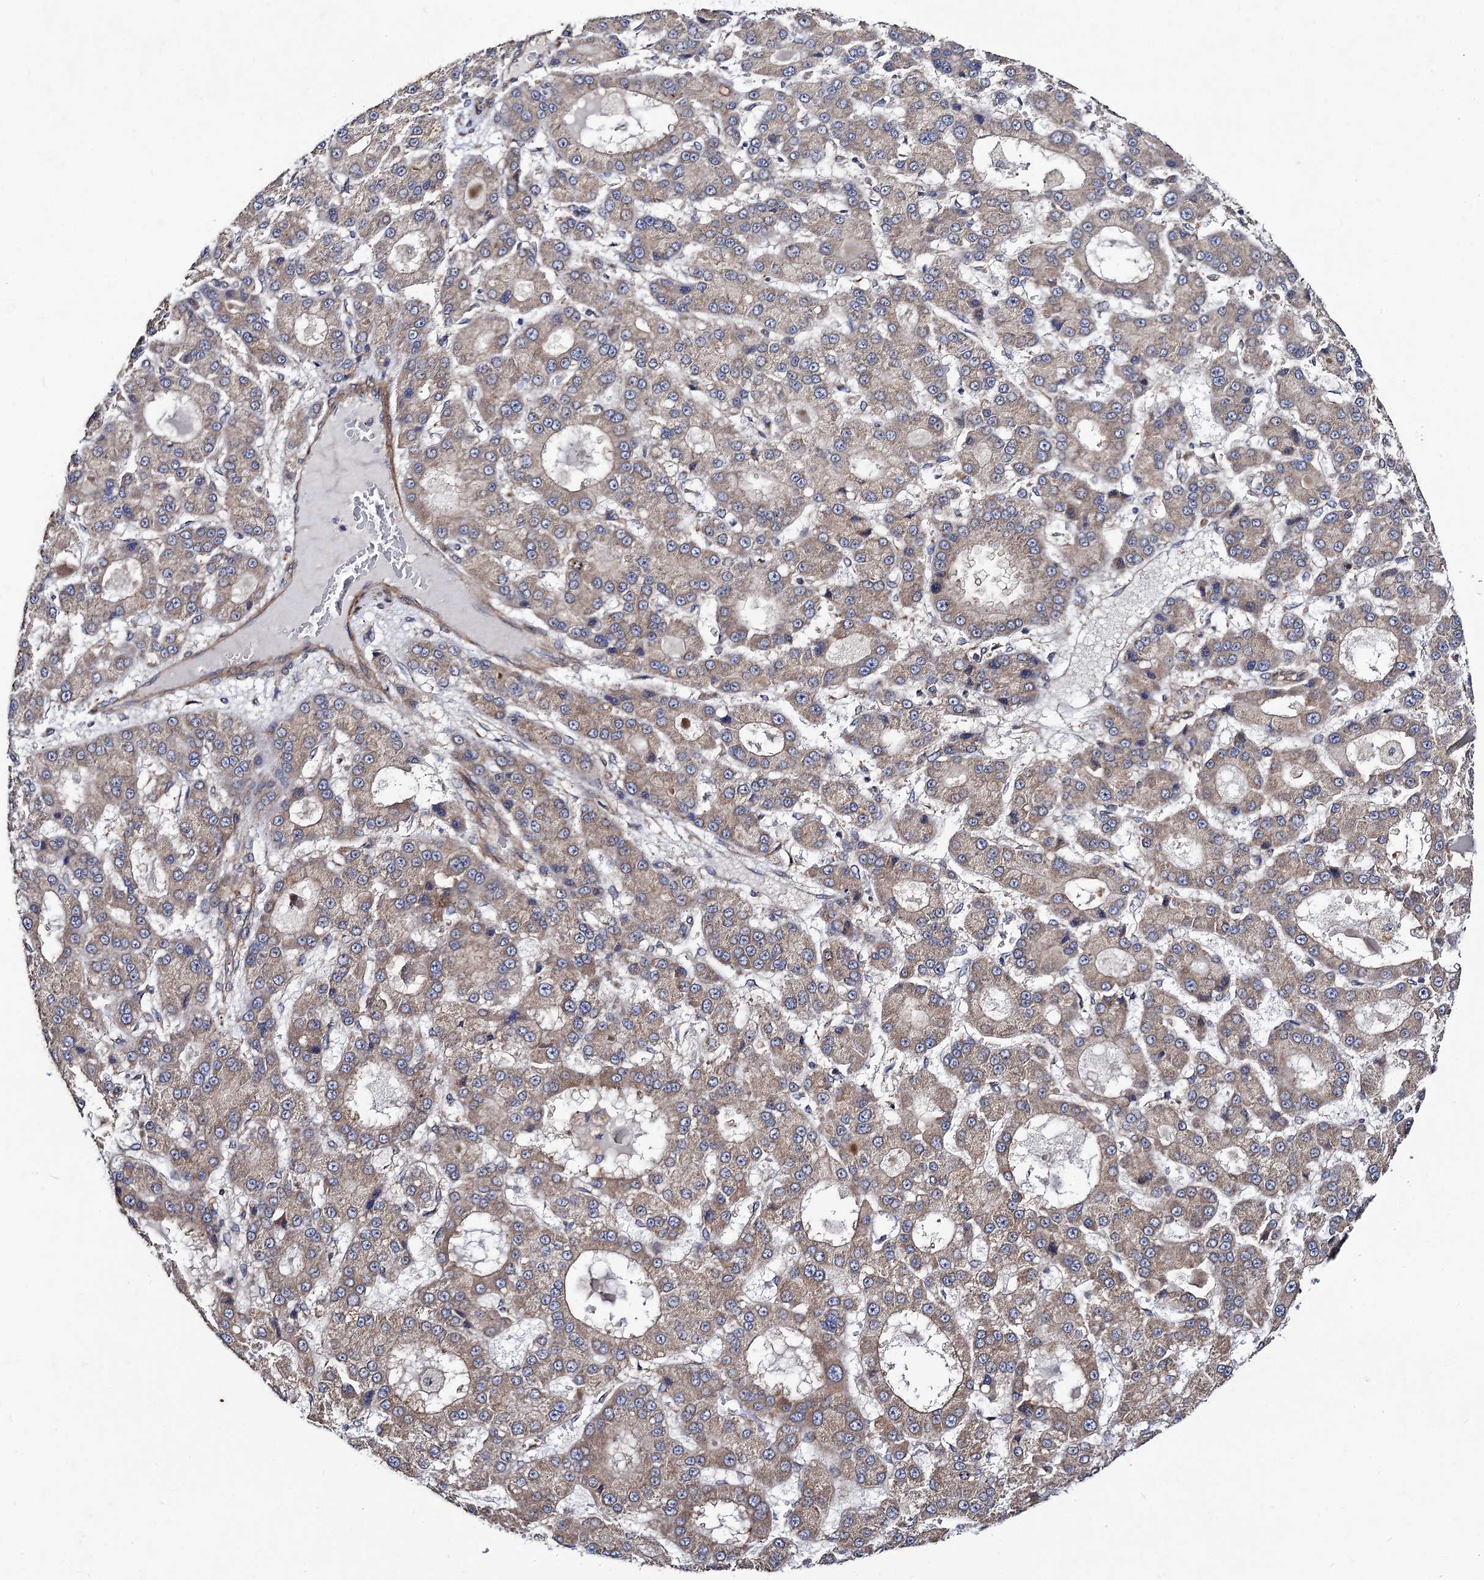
{"staining": {"intensity": "weak", "quantity": ">75%", "location": "cytoplasmic/membranous"}, "tissue": "liver cancer", "cell_type": "Tumor cells", "image_type": "cancer", "snomed": [{"axis": "morphology", "description": "Carcinoma, Hepatocellular, NOS"}, {"axis": "topography", "description": "Liver"}], "caption": "Protein expression analysis of liver cancer (hepatocellular carcinoma) displays weak cytoplasmic/membranous positivity in approximately >75% of tumor cells.", "gene": "DYDC1", "patient": {"sex": "male", "age": 70}}